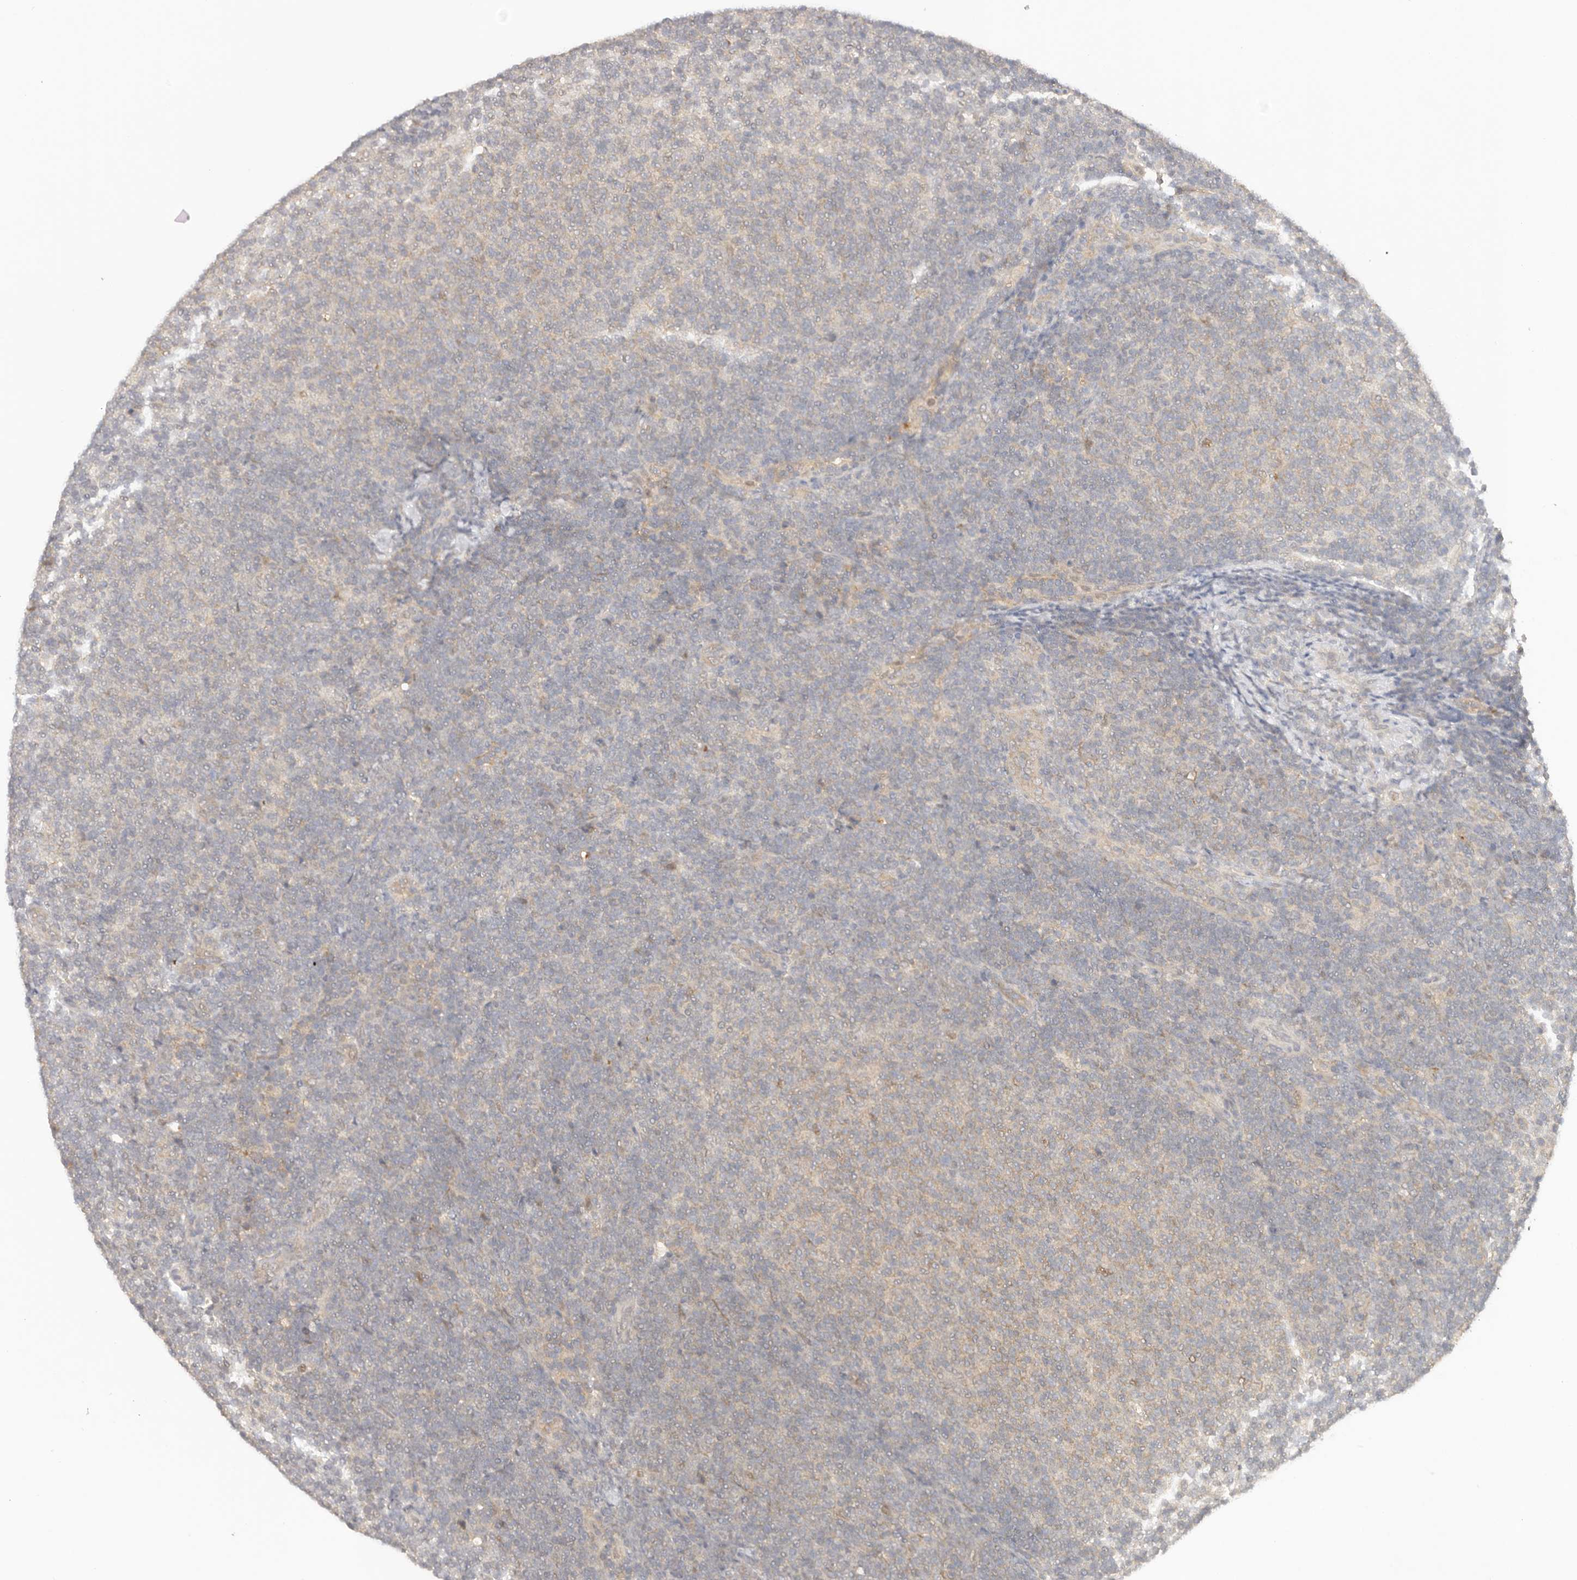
{"staining": {"intensity": "weak", "quantity": "<25%", "location": "cytoplasmic/membranous"}, "tissue": "lymphoma", "cell_type": "Tumor cells", "image_type": "cancer", "snomed": [{"axis": "morphology", "description": "Malignant lymphoma, non-Hodgkin's type, Low grade"}, {"axis": "topography", "description": "Lymph node"}], "caption": "There is no significant positivity in tumor cells of lymphoma.", "gene": "PSMA5", "patient": {"sex": "male", "age": 66}}